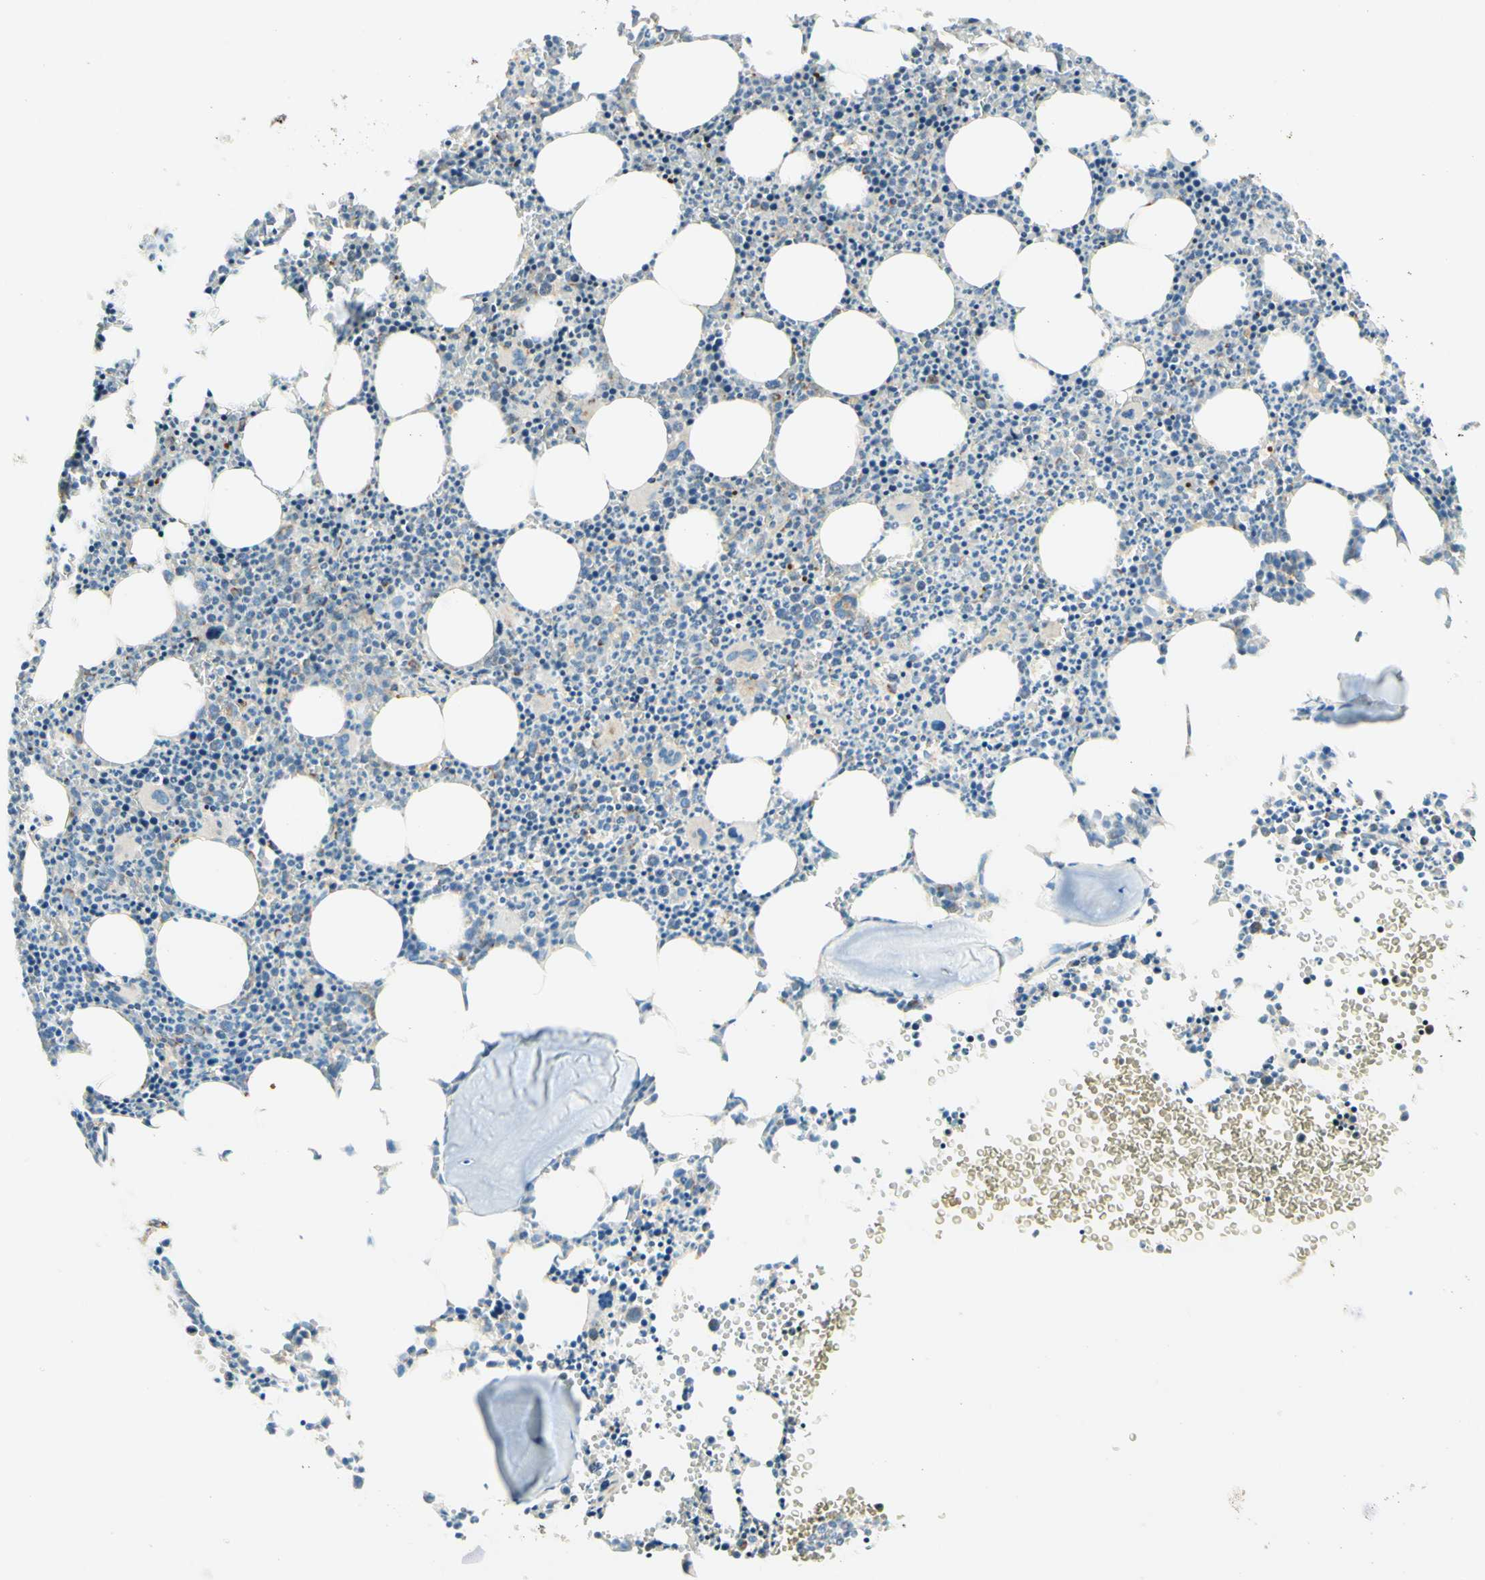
{"staining": {"intensity": "moderate", "quantity": "<25%", "location": "cytoplasmic/membranous"}, "tissue": "bone marrow", "cell_type": "Hematopoietic cells", "image_type": "normal", "snomed": [{"axis": "morphology", "description": "Normal tissue, NOS"}, {"axis": "morphology", "description": "Inflammation, NOS"}, {"axis": "topography", "description": "Bone marrow"}], "caption": "IHC photomicrograph of normal bone marrow stained for a protein (brown), which exhibits low levels of moderate cytoplasmic/membranous expression in about <25% of hematopoietic cells.", "gene": "ARMC10", "patient": {"sex": "female", "age": 61}}